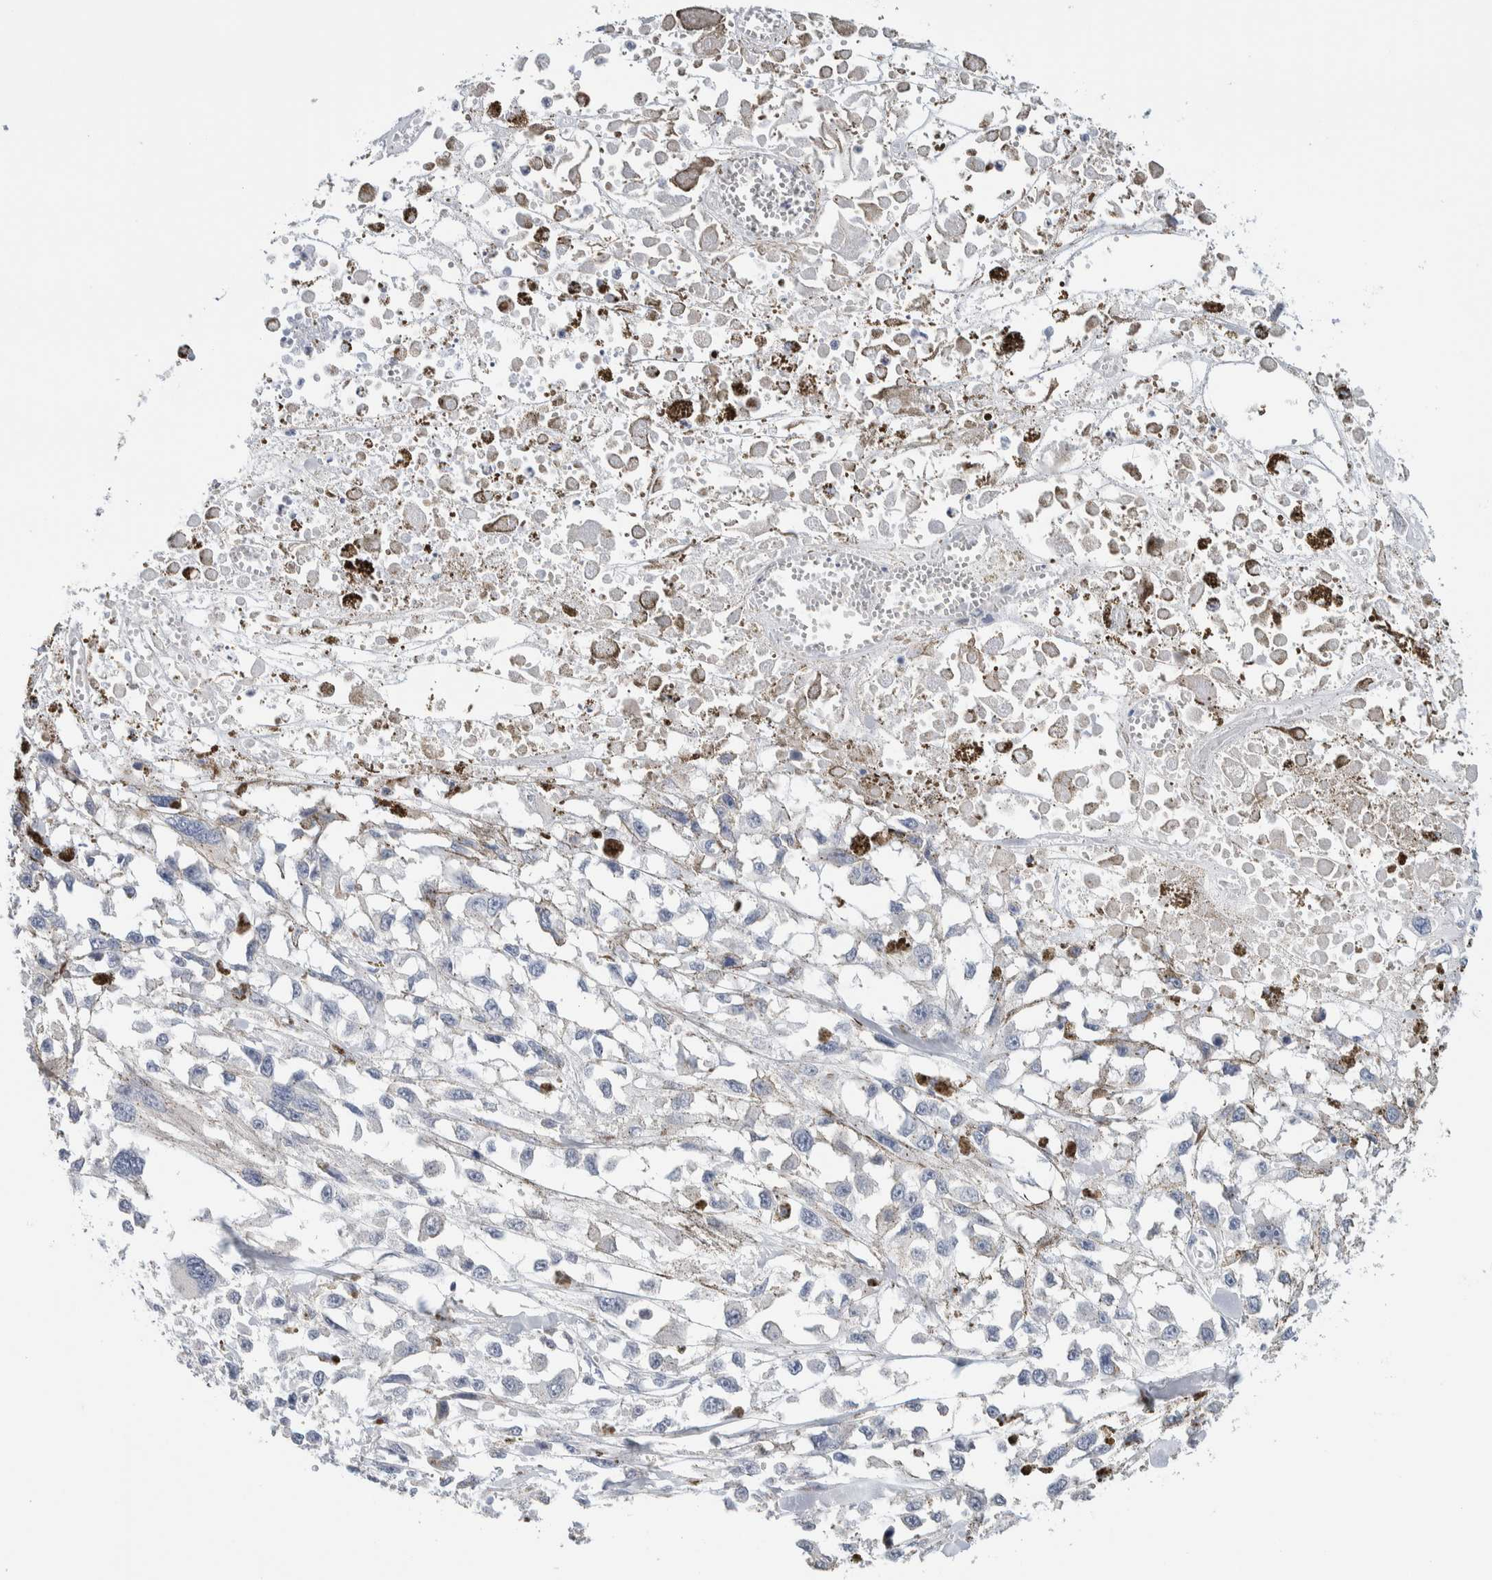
{"staining": {"intensity": "negative", "quantity": "none", "location": "none"}, "tissue": "melanoma", "cell_type": "Tumor cells", "image_type": "cancer", "snomed": [{"axis": "morphology", "description": "Malignant melanoma, Metastatic site"}, {"axis": "topography", "description": "Lymph node"}], "caption": "DAB immunohistochemical staining of human melanoma exhibits no significant expression in tumor cells. (DAB (3,3'-diaminobenzidine) immunohistochemistry (IHC) visualized using brightfield microscopy, high magnification).", "gene": "SCN2A", "patient": {"sex": "male", "age": 59}}